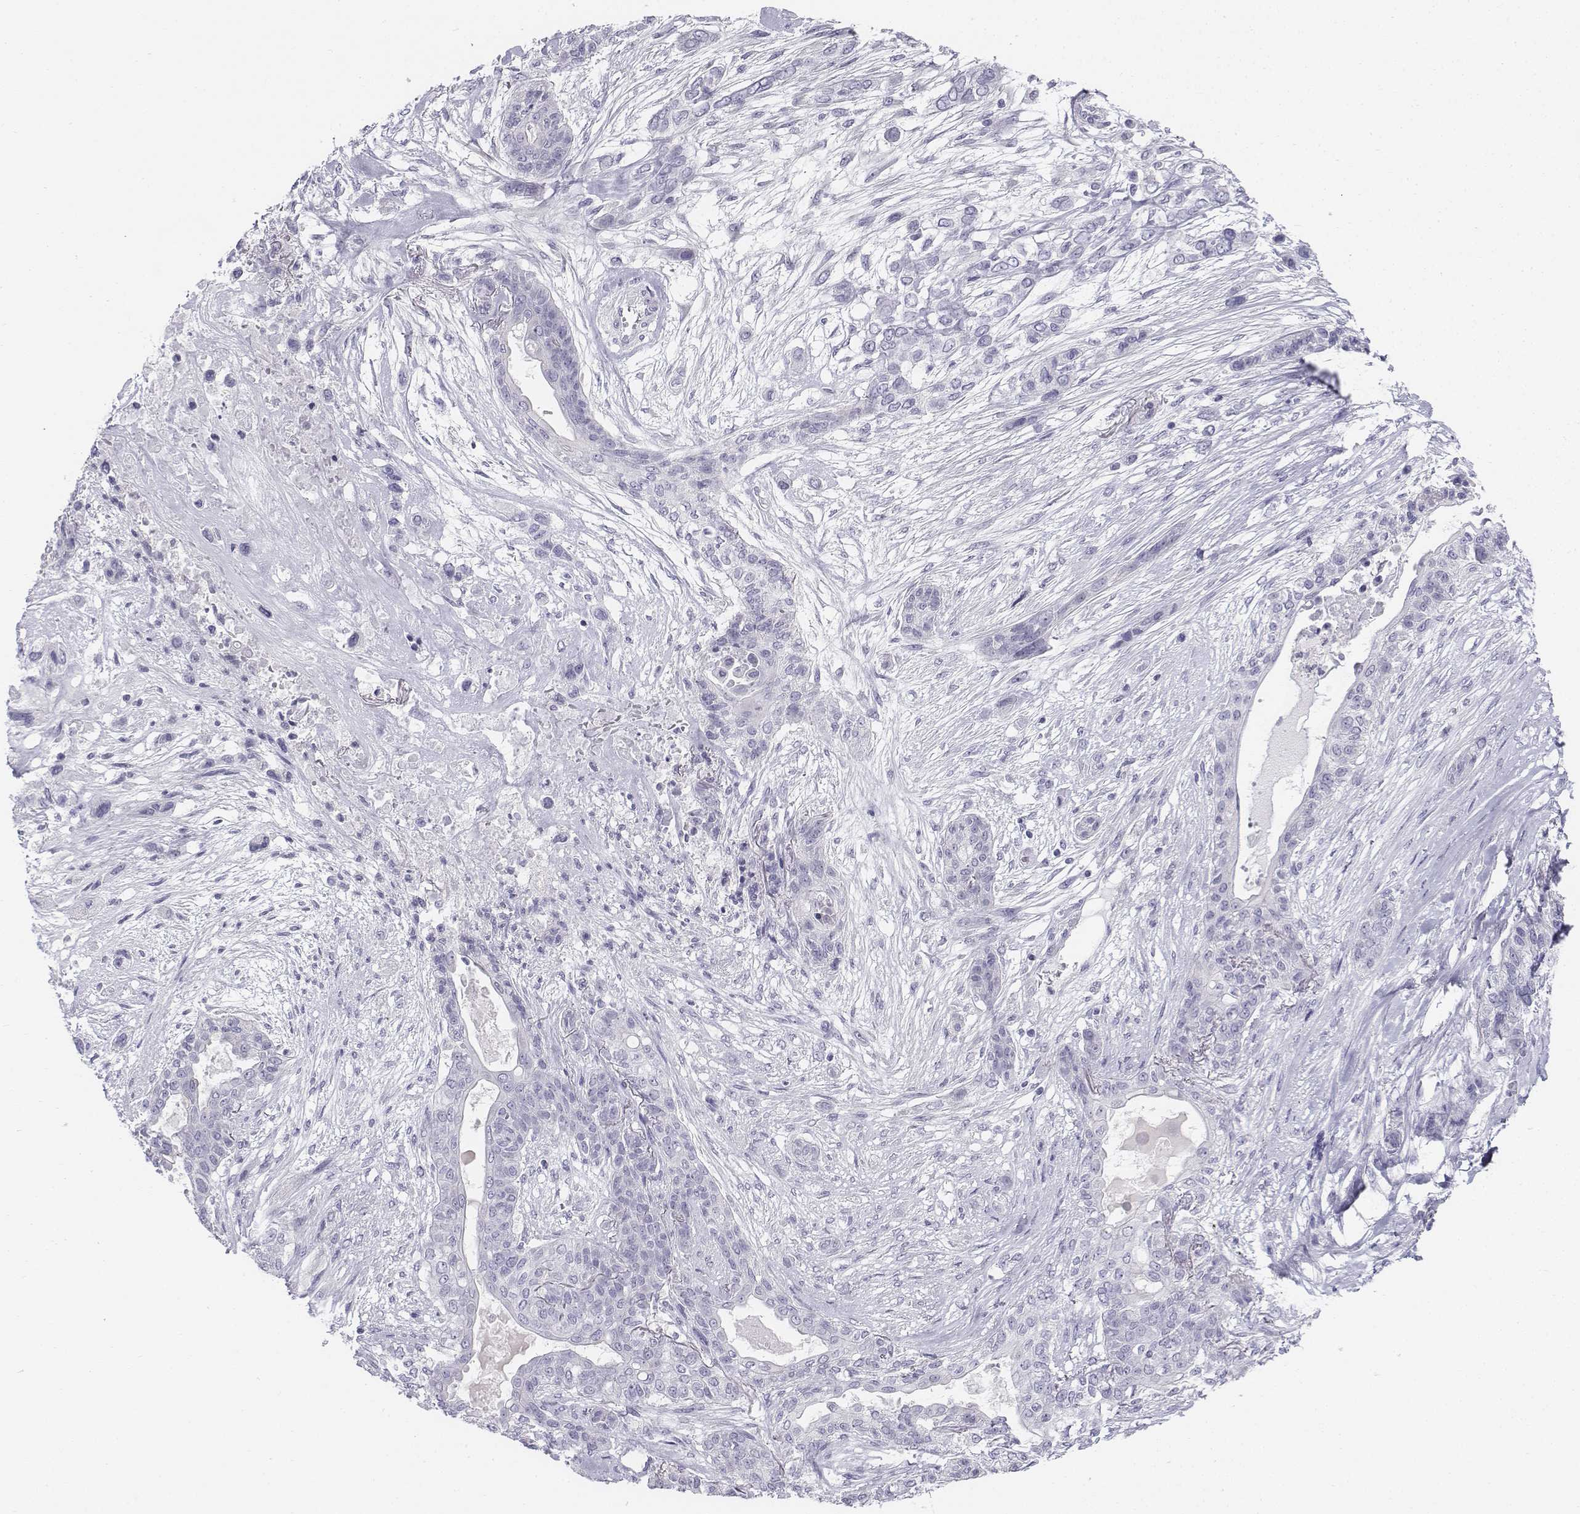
{"staining": {"intensity": "negative", "quantity": "none", "location": "none"}, "tissue": "lung cancer", "cell_type": "Tumor cells", "image_type": "cancer", "snomed": [{"axis": "morphology", "description": "Squamous cell carcinoma, NOS"}, {"axis": "topography", "description": "Lung"}], "caption": "Human lung cancer (squamous cell carcinoma) stained for a protein using immunohistochemistry (IHC) reveals no positivity in tumor cells.", "gene": "TH", "patient": {"sex": "female", "age": 70}}